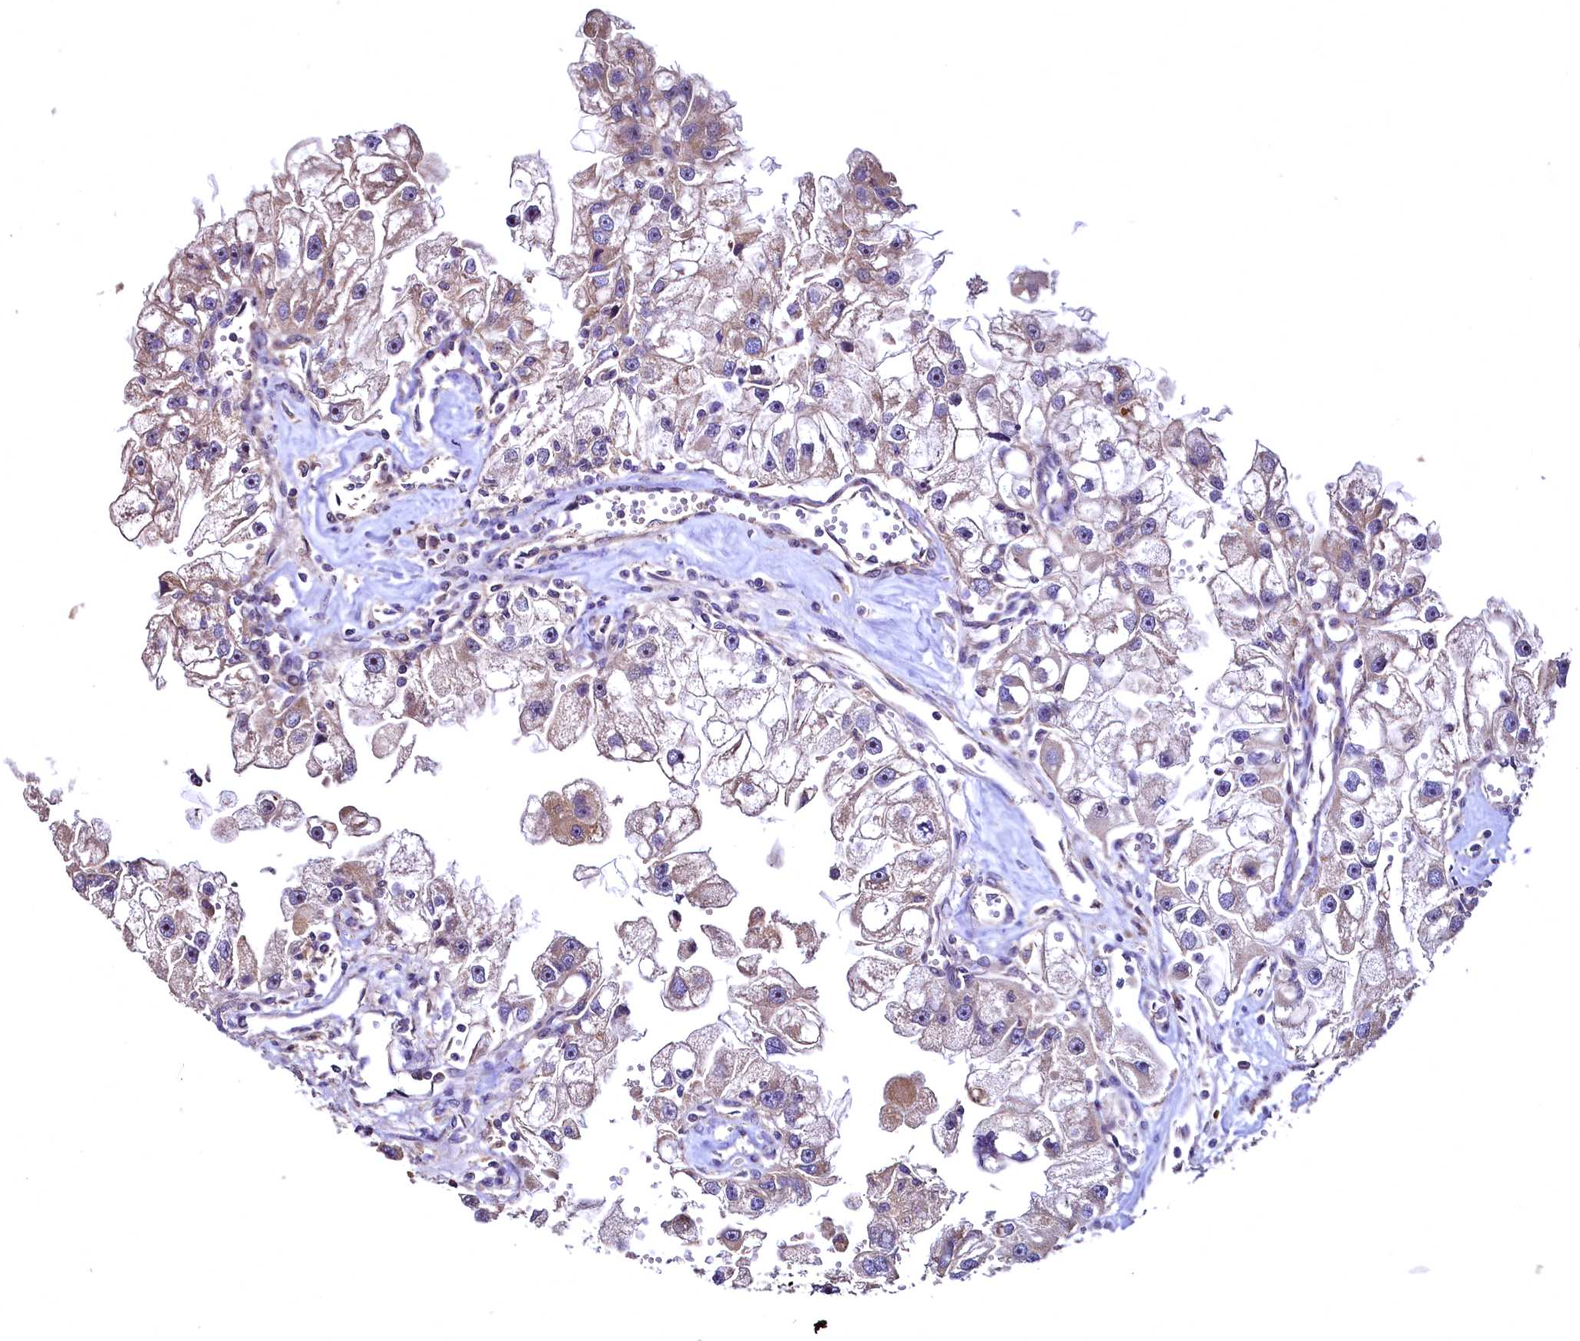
{"staining": {"intensity": "moderate", "quantity": "25%-75%", "location": "cytoplasmic/membranous"}, "tissue": "renal cancer", "cell_type": "Tumor cells", "image_type": "cancer", "snomed": [{"axis": "morphology", "description": "Adenocarcinoma, NOS"}, {"axis": "topography", "description": "Kidney"}], "caption": "An immunohistochemistry micrograph of neoplastic tissue is shown. Protein staining in brown highlights moderate cytoplasmic/membranous positivity in renal adenocarcinoma within tumor cells.", "gene": "TBCEL", "patient": {"sex": "male", "age": 63}}